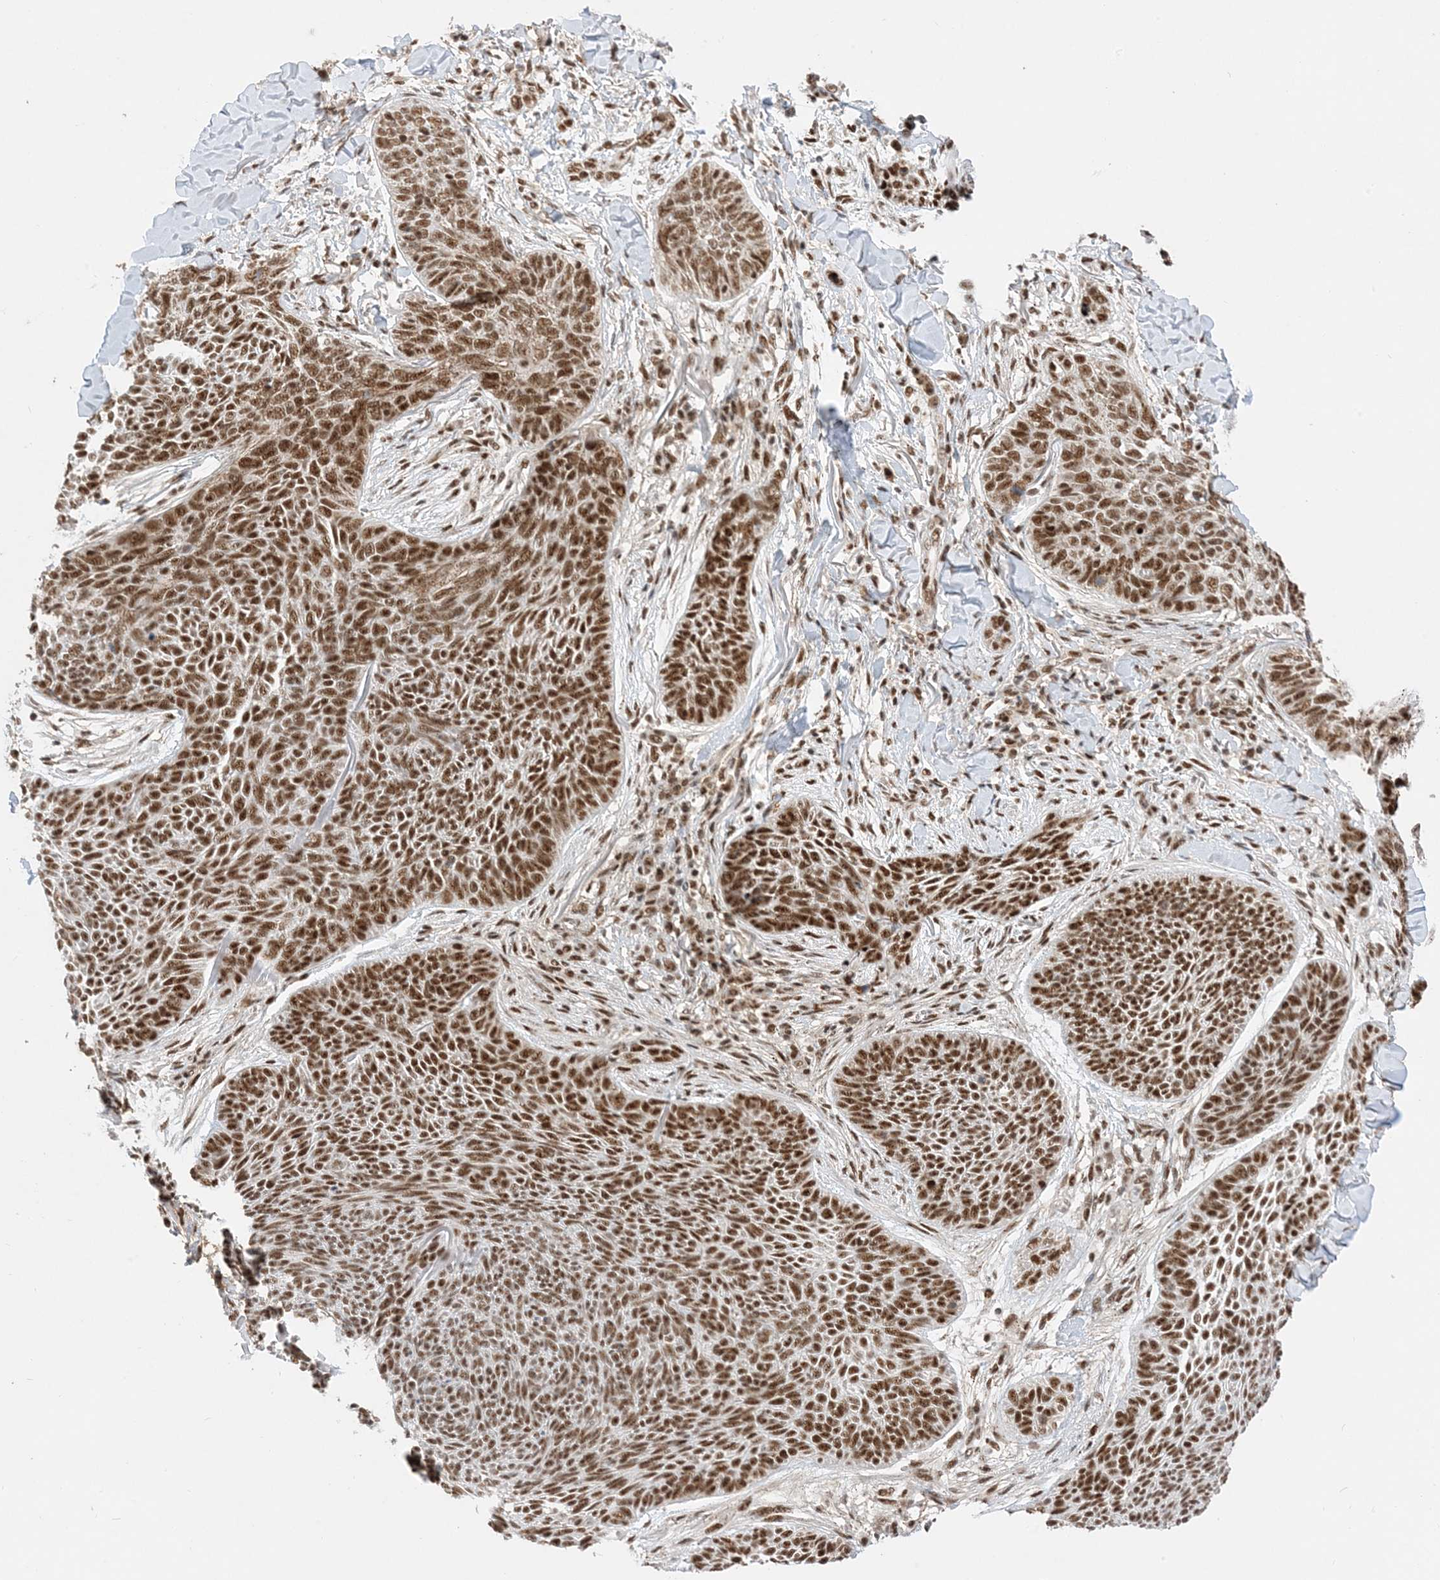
{"staining": {"intensity": "strong", "quantity": ">75%", "location": "nuclear"}, "tissue": "skin cancer", "cell_type": "Tumor cells", "image_type": "cancer", "snomed": [{"axis": "morphology", "description": "Basal cell carcinoma"}, {"axis": "topography", "description": "Skin"}], "caption": "This is an image of immunohistochemistry staining of basal cell carcinoma (skin), which shows strong staining in the nuclear of tumor cells.", "gene": "SF3A3", "patient": {"sex": "male", "age": 85}}